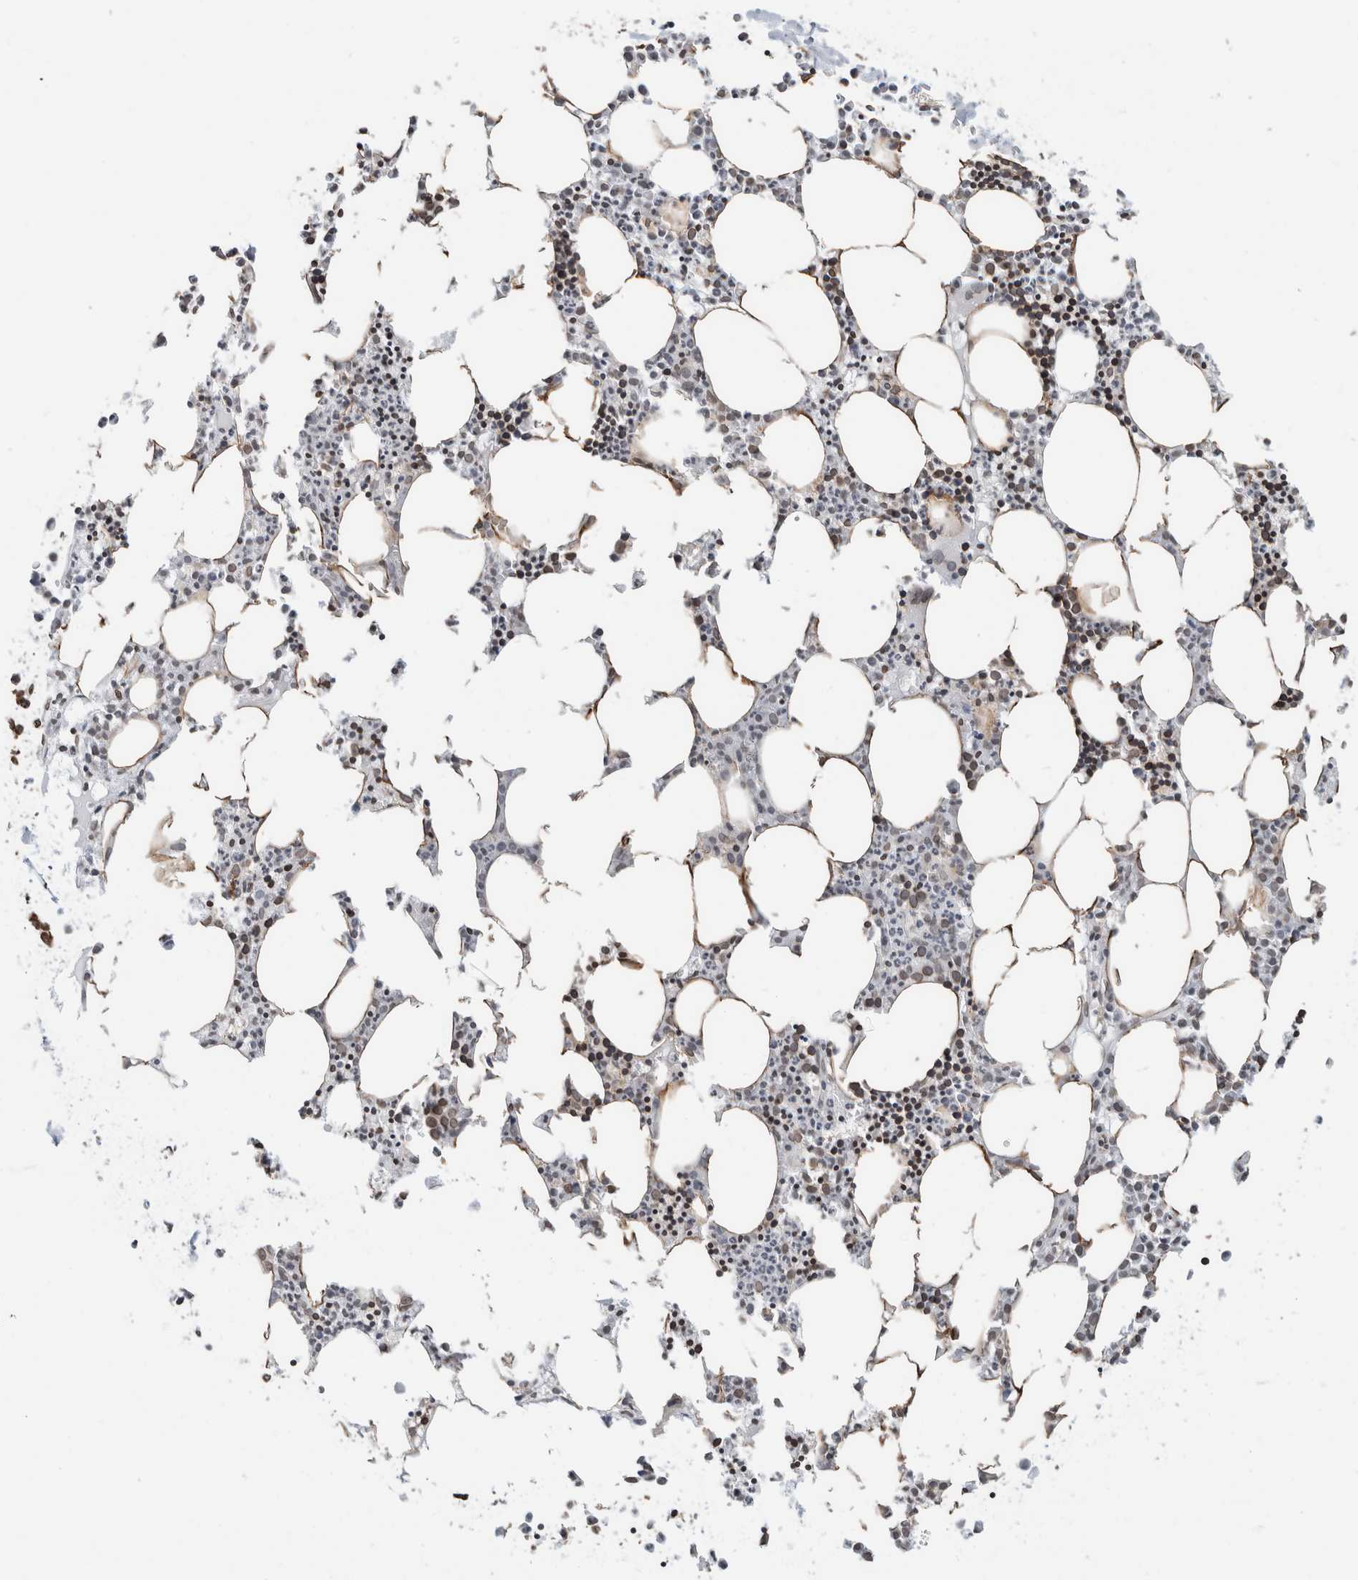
{"staining": {"intensity": "moderate", "quantity": "<25%", "location": "nuclear"}, "tissue": "bone marrow", "cell_type": "Hematopoietic cells", "image_type": "normal", "snomed": [{"axis": "morphology", "description": "Normal tissue, NOS"}, {"axis": "morphology", "description": "Inflammation, NOS"}, {"axis": "topography", "description": "Bone marrow"}], "caption": "Approximately <25% of hematopoietic cells in unremarkable bone marrow exhibit moderate nuclear protein staining as visualized by brown immunohistochemical staining.", "gene": "RBMX2", "patient": {"sex": "female", "age": 62}}